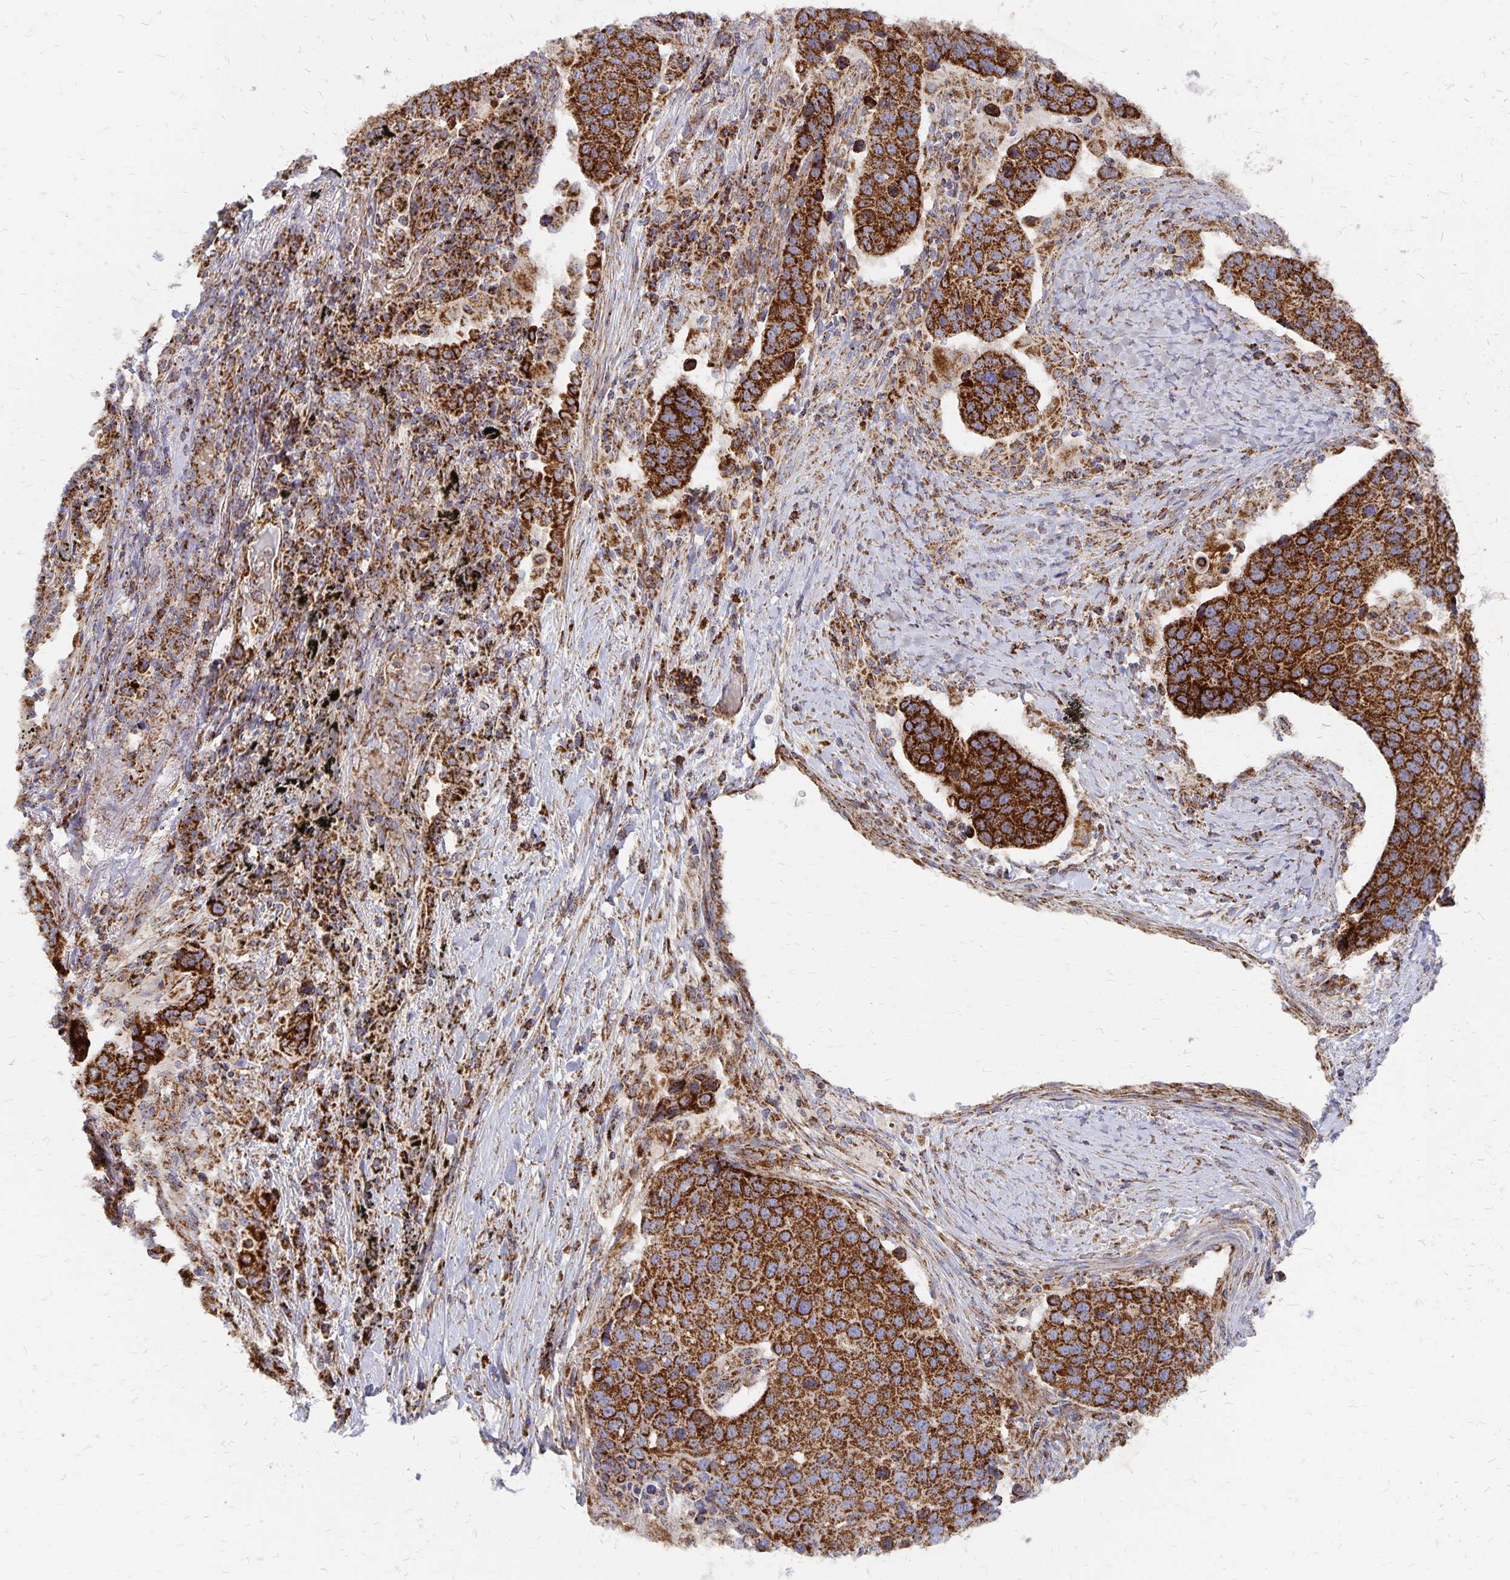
{"staining": {"intensity": "strong", "quantity": ">75%", "location": "cytoplasmic/membranous"}, "tissue": "lung cancer", "cell_type": "Tumor cells", "image_type": "cancer", "snomed": [{"axis": "morphology", "description": "Squamous cell carcinoma, NOS"}, {"axis": "topography", "description": "Lymph node"}, {"axis": "topography", "description": "Lung"}], "caption": "The histopathology image exhibits staining of lung cancer, revealing strong cytoplasmic/membranous protein positivity (brown color) within tumor cells.", "gene": "STOML2", "patient": {"sex": "male", "age": 61}}